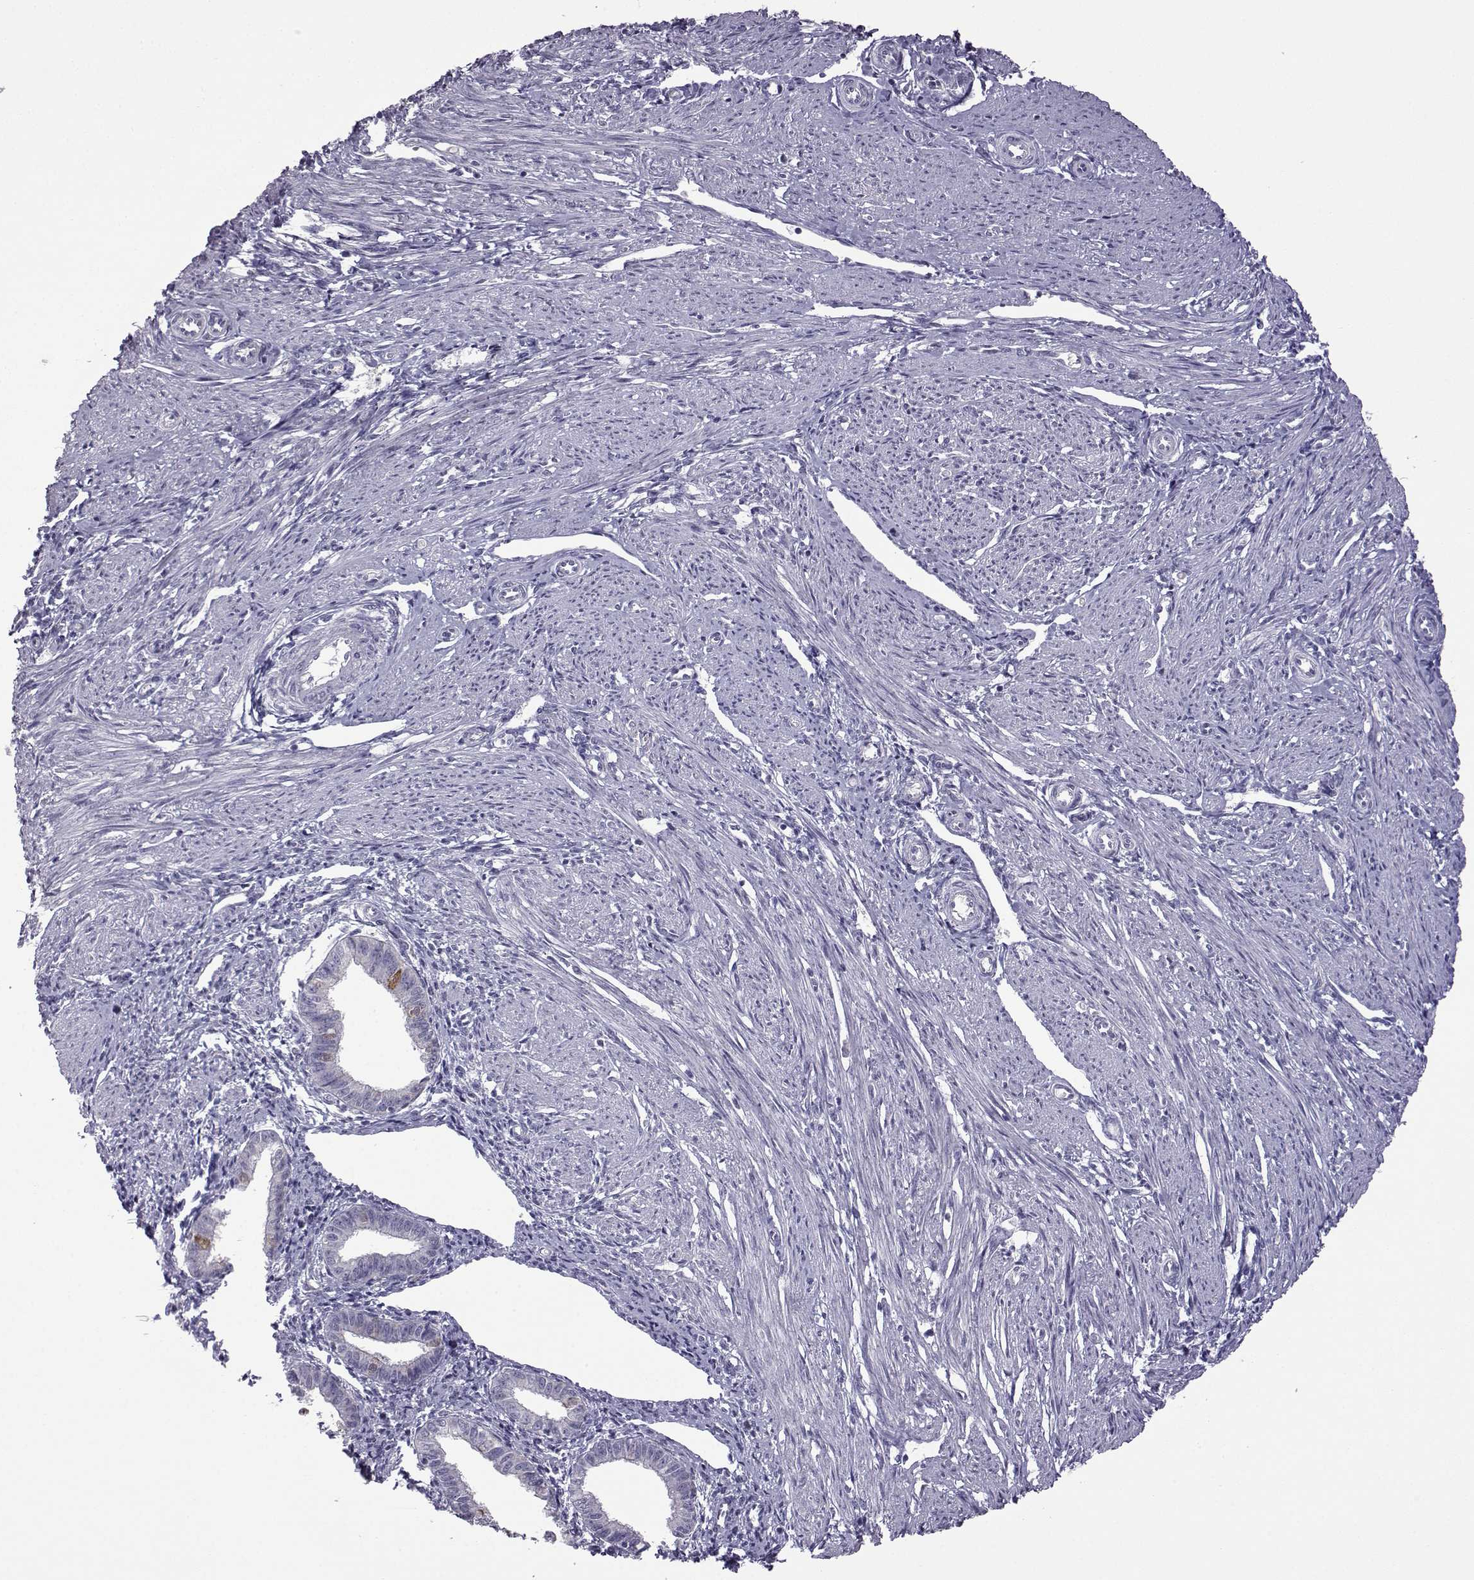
{"staining": {"intensity": "negative", "quantity": "none", "location": "none"}, "tissue": "endometrium", "cell_type": "Cells in endometrial stroma", "image_type": "normal", "snomed": [{"axis": "morphology", "description": "Normal tissue, NOS"}, {"axis": "topography", "description": "Endometrium"}], "caption": "Immunohistochemistry of normal human endometrium shows no staining in cells in endometrial stroma.", "gene": "VGF", "patient": {"sex": "female", "age": 37}}